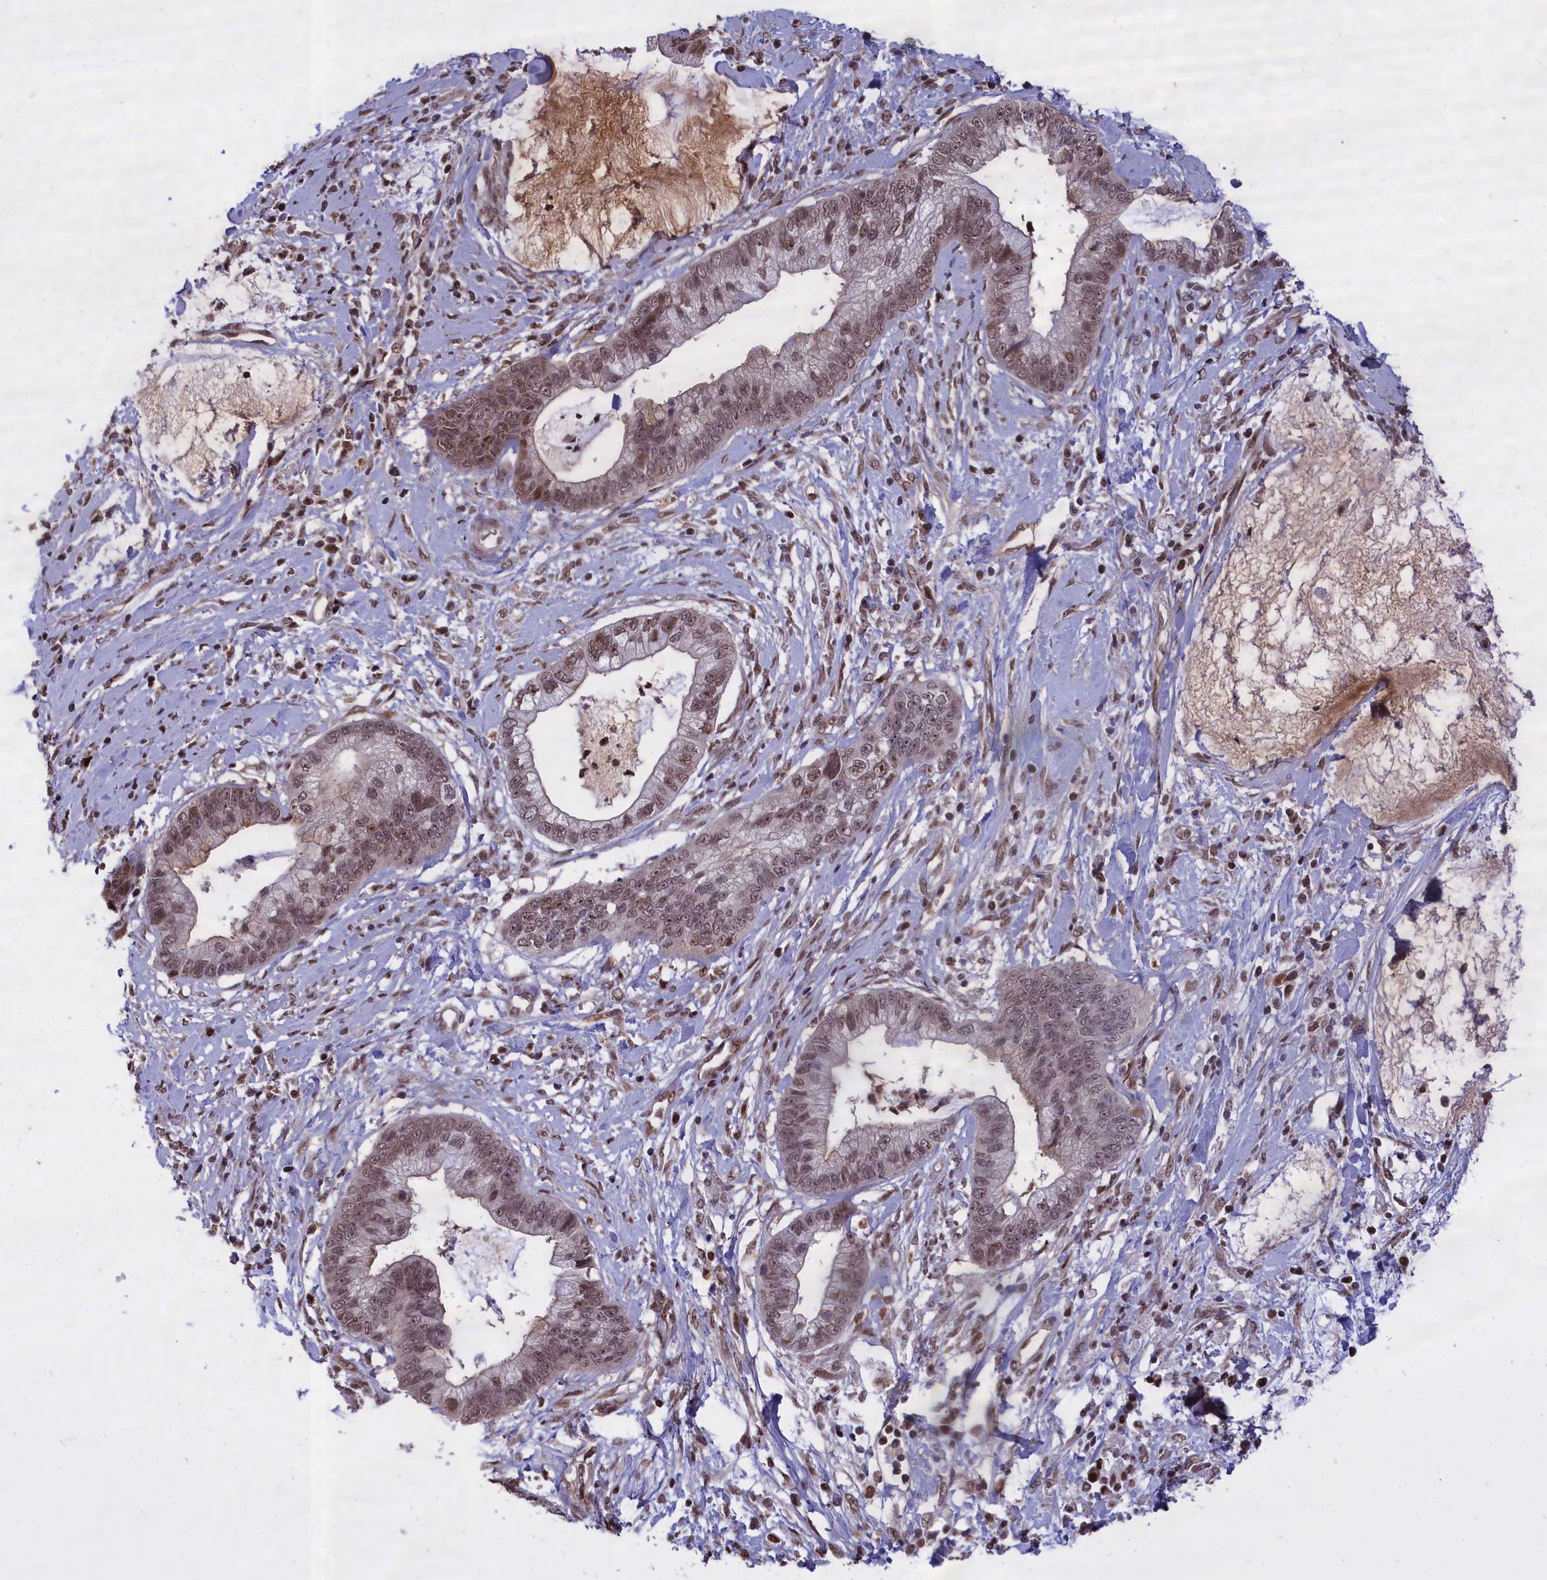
{"staining": {"intensity": "moderate", "quantity": ">75%", "location": "nuclear"}, "tissue": "cervical cancer", "cell_type": "Tumor cells", "image_type": "cancer", "snomed": [{"axis": "morphology", "description": "Adenocarcinoma, NOS"}, {"axis": "topography", "description": "Cervix"}], "caption": "The immunohistochemical stain labels moderate nuclear expression in tumor cells of adenocarcinoma (cervical) tissue.", "gene": "RELB", "patient": {"sex": "female", "age": 44}}